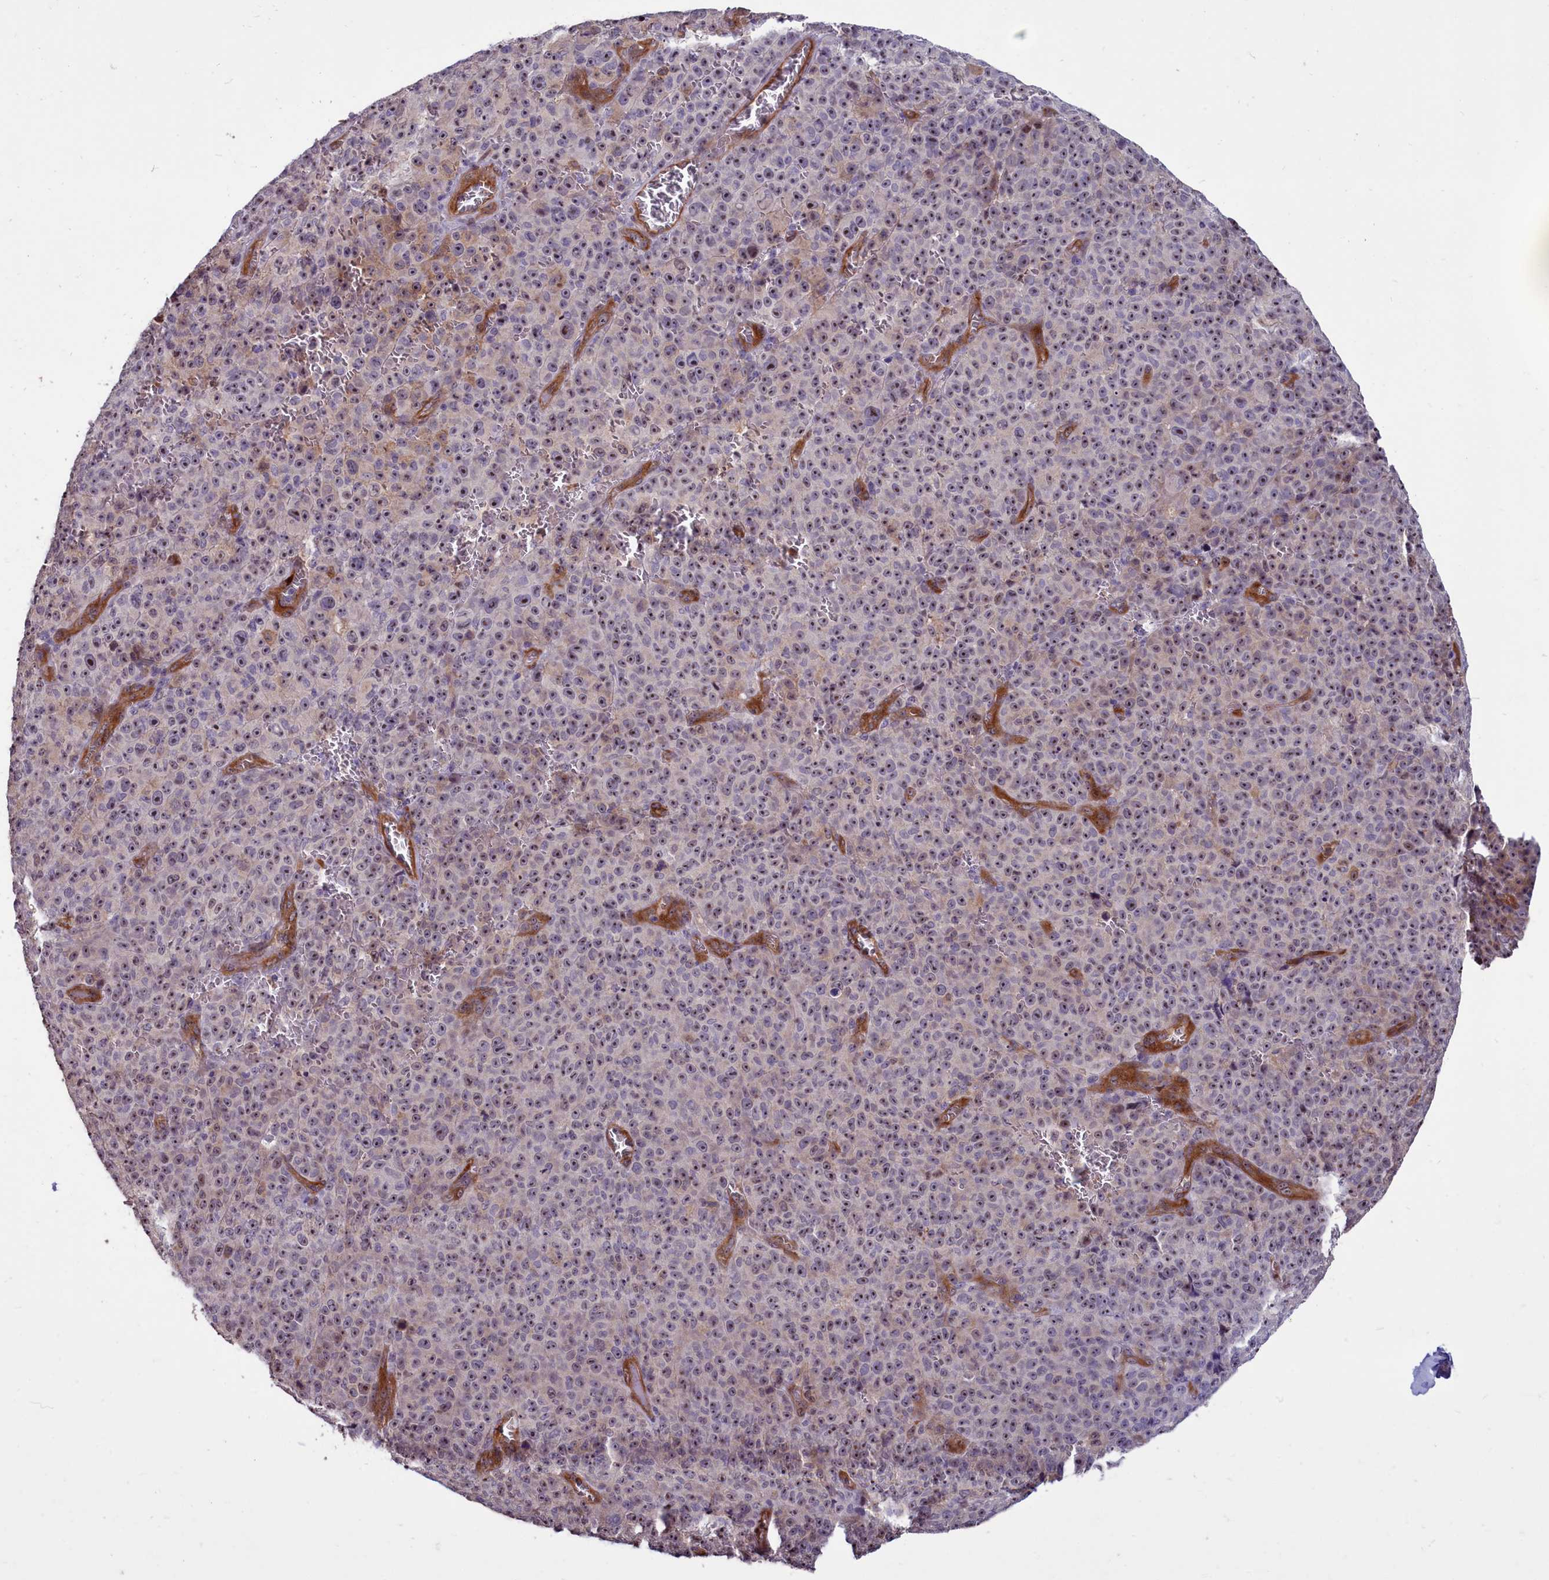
{"staining": {"intensity": "negative", "quantity": "none", "location": "none"}, "tissue": "melanoma", "cell_type": "Tumor cells", "image_type": "cancer", "snomed": [{"axis": "morphology", "description": "Malignant melanoma, NOS"}, {"axis": "topography", "description": "Skin"}], "caption": "Immunohistochemistry (IHC) photomicrograph of neoplastic tissue: melanoma stained with DAB displays no significant protein positivity in tumor cells.", "gene": "BCAR1", "patient": {"sex": "female", "age": 82}}